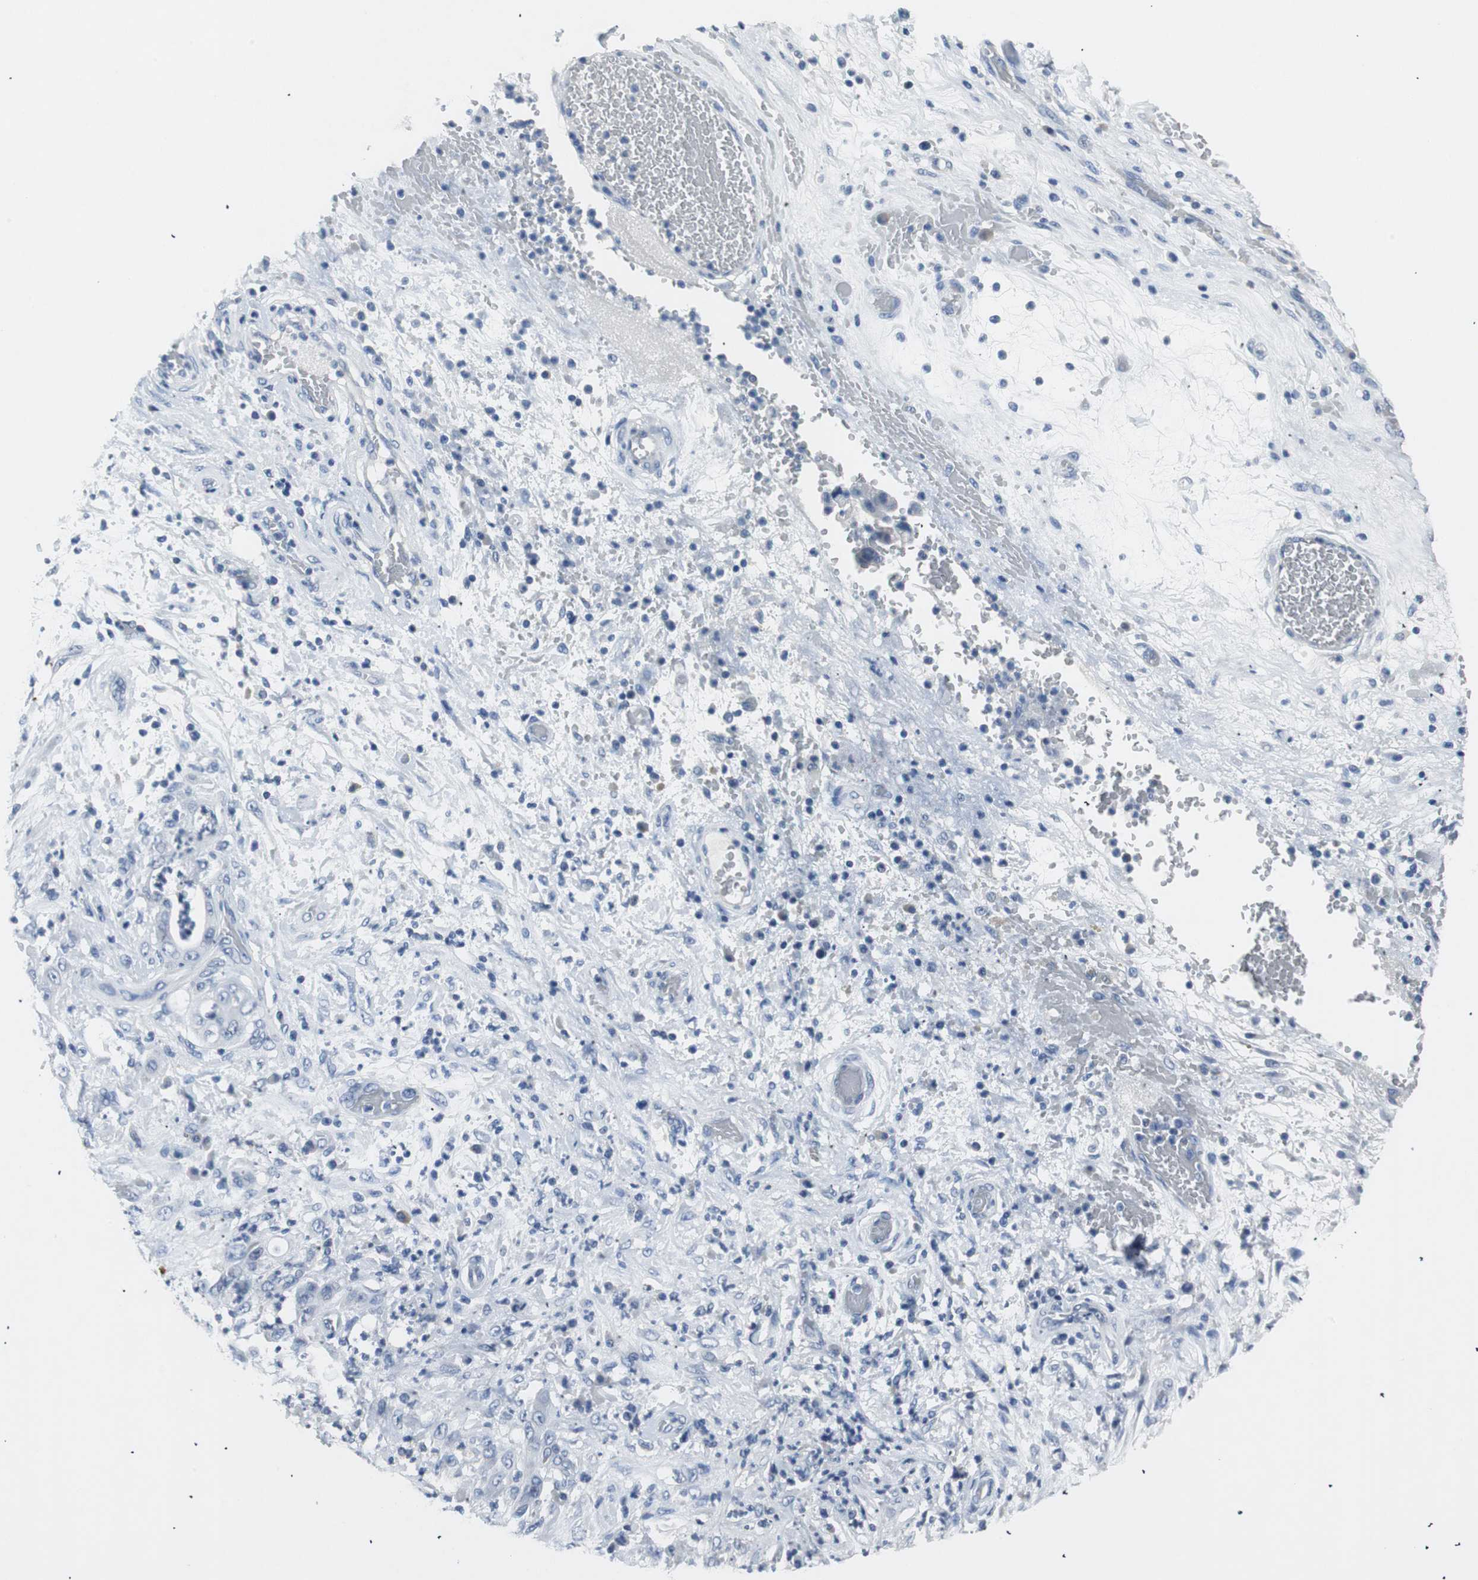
{"staining": {"intensity": "negative", "quantity": "none", "location": "none"}, "tissue": "stomach cancer", "cell_type": "Tumor cells", "image_type": "cancer", "snomed": [{"axis": "morphology", "description": "Adenocarcinoma, NOS"}, {"axis": "topography", "description": "Stomach"}], "caption": "Immunohistochemical staining of adenocarcinoma (stomach) shows no significant positivity in tumor cells. (Brightfield microscopy of DAB immunohistochemistry at high magnification).", "gene": "LRP2", "patient": {"sex": "female", "age": 73}}